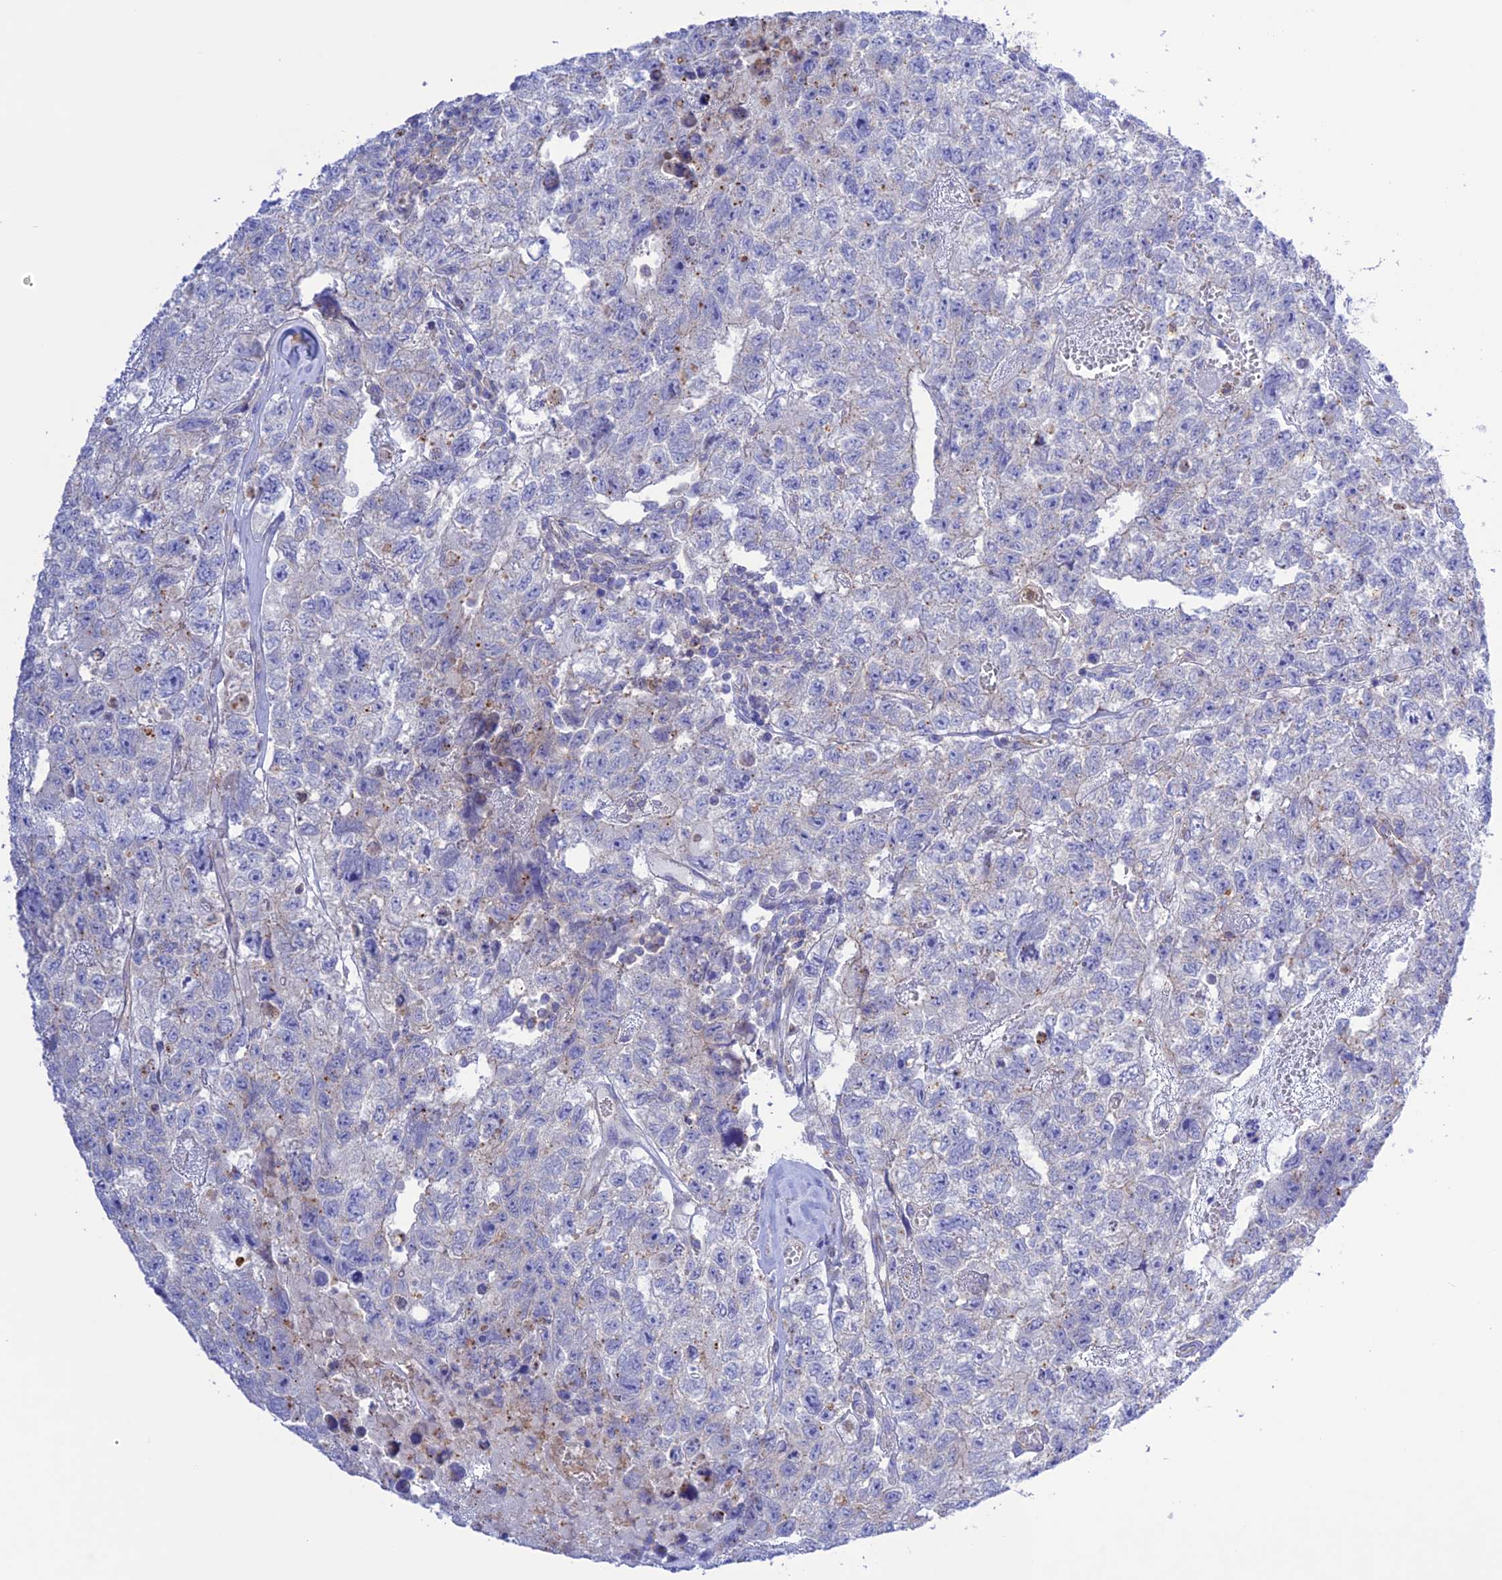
{"staining": {"intensity": "negative", "quantity": "none", "location": "none"}, "tissue": "testis cancer", "cell_type": "Tumor cells", "image_type": "cancer", "snomed": [{"axis": "morphology", "description": "Carcinoma, Embryonal, NOS"}, {"axis": "topography", "description": "Testis"}], "caption": "DAB immunohistochemical staining of embryonal carcinoma (testis) displays no significant positivity in tumor cells.", "gene": "CHSY3", "patient": {"sex": "male", "age": 26}}